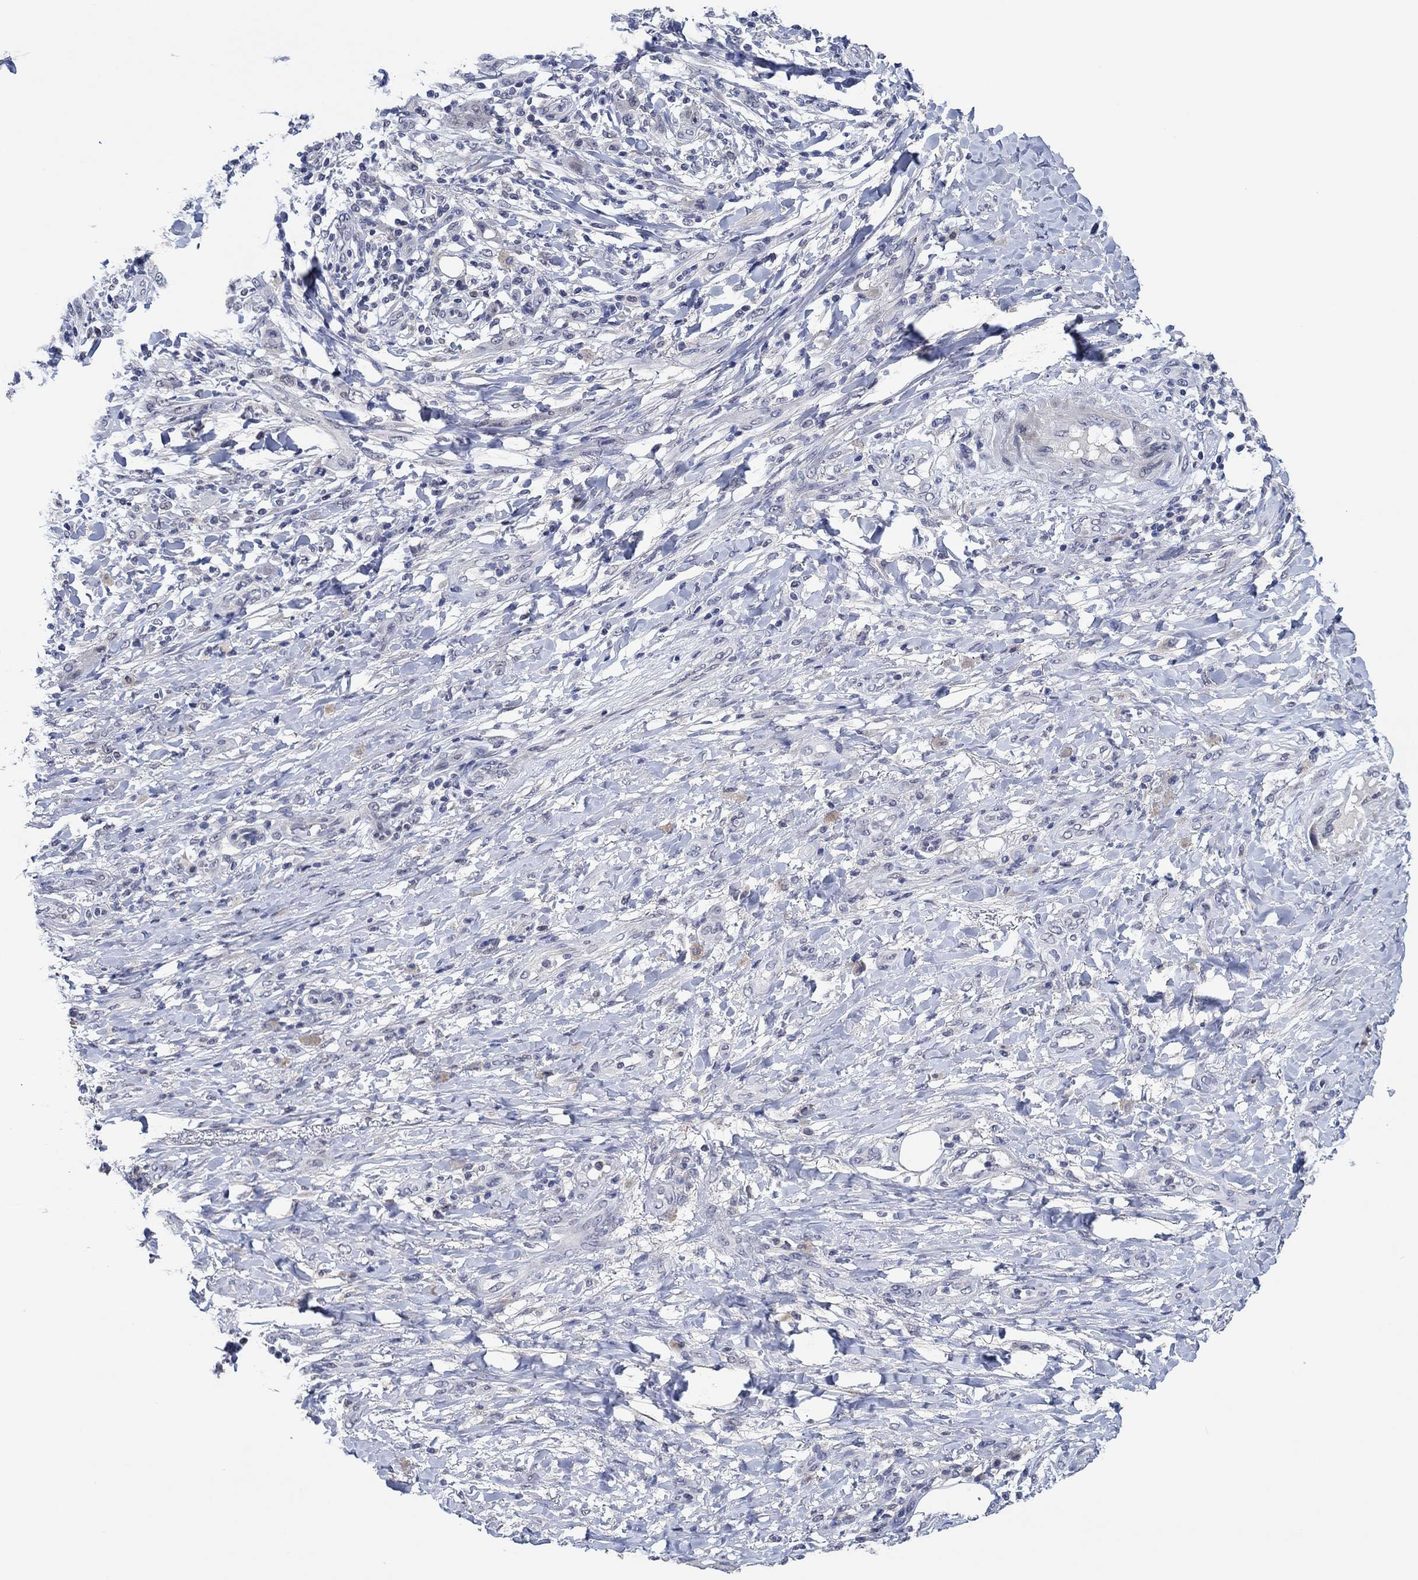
{"staining": {"intensity": "negative", "quantity": "none", "location": "none"}, "tissue": "skin cancer", "cell_type": "Tumor cells", "image_type": "cancer", "snomed": [{"axis": "morphology", "description": "Squamous cell carcinoma, NOS"}, {"axis": "topography", "description": "Skin"}], "caption": "Tumor cells show no significant protein positivity in skin cancer (squamous cell carcinoma).", "gene": "PRRT3", "patient": {"sex": "male", "age": 62}}